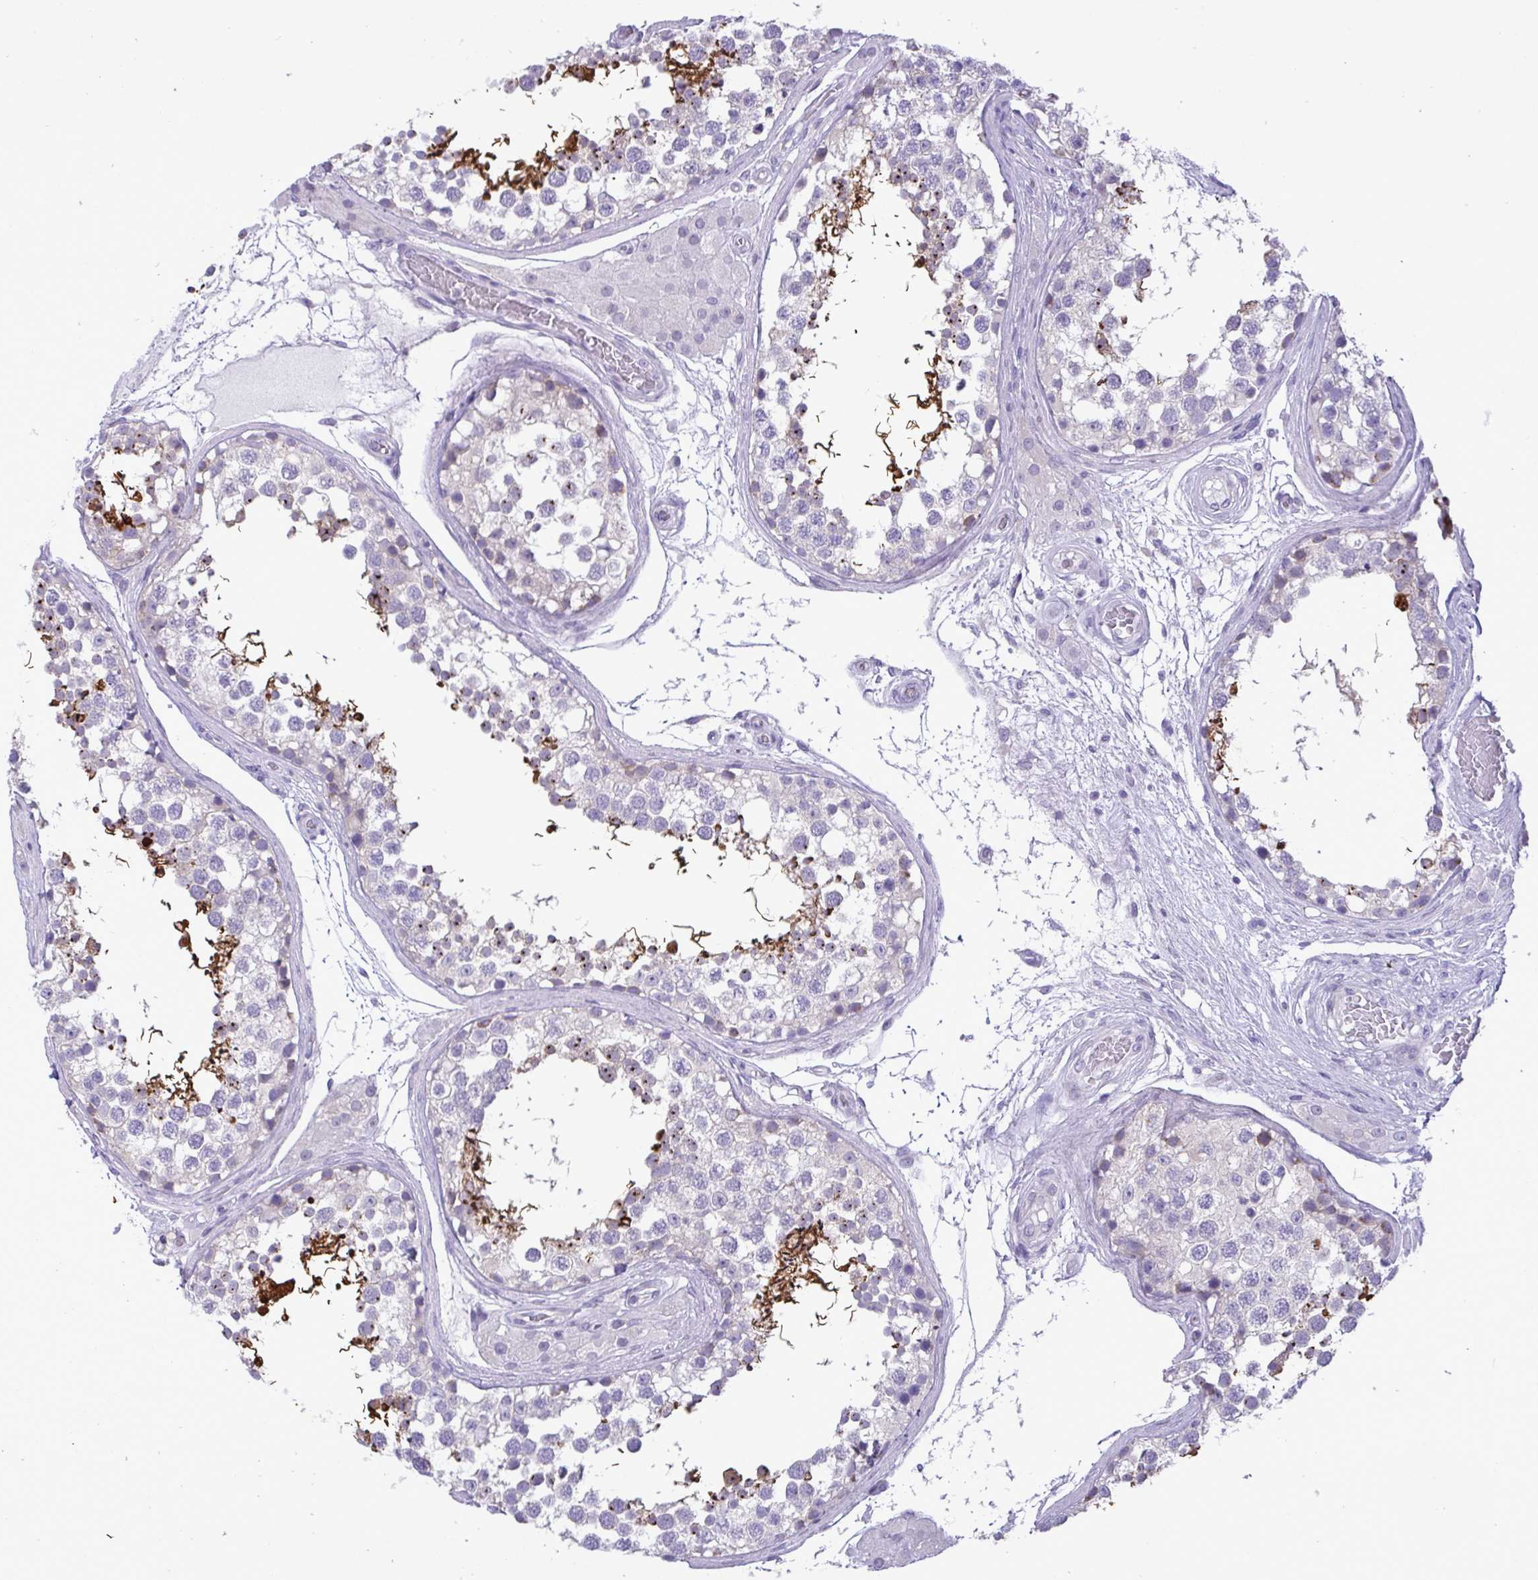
{"staining": {"intensity": "strong", "quantity": "25%-75%", "location": "cytoplasmic/membranous"}, "tissue": "testis", "cell_type": "Cells in seminiferous ducts", "image_type": "normal", "snomed": [{"axis": "morphology", "description": "Normal tissue, NOS"}, {"axis": "morphology", "description": "Seminoma, NOS"}, {"axis": "topography", "description": "Testis"}], "caption": "A high amount of strong cytoplasmic/membranous expression is appreciated in about 25%-75% of cells in seminiferous ducts in normal testis. (Stains: DAB (3,3'-diaminobenzidine) in brown, nuclei in blue, Microscopy: brightfield microscopy at high magnification).", "gene": "C4orf33", "patient": {"sex": "male", "age": 65}}